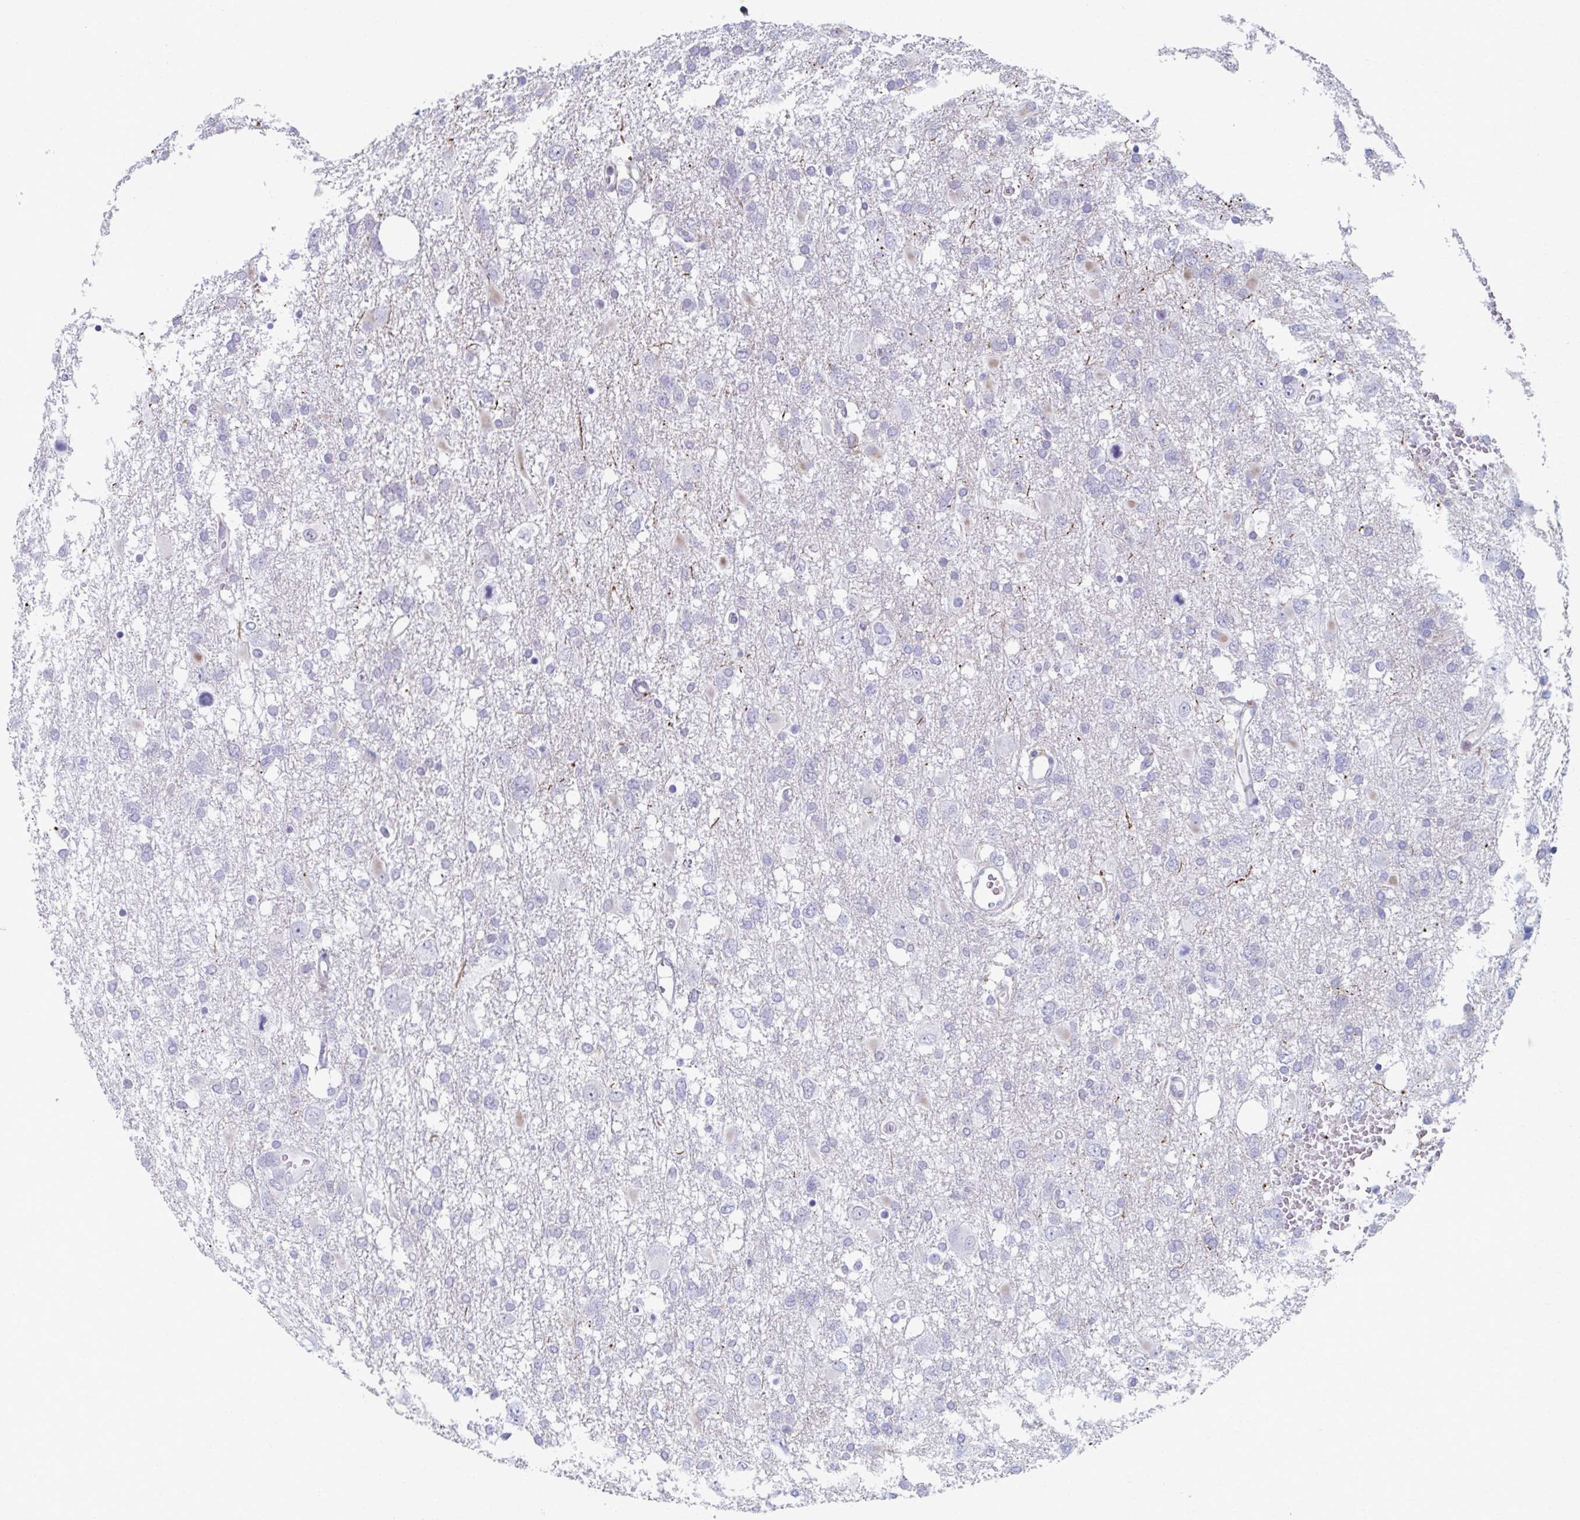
{"staining": {"intensity": "negative", "quantity": "none", "location": "none"}, "tissue": "glioma", "cell_type": "Tumor cells", "image_type": "cancer", "snomed": [{"axis": "morphology", "description": "Glioma, malignant, High grade"}, {"axis": "topography", "description": "Brain"}], "caption": "Tumor cells are negative for protein expression in human malignant high-grade glioma.", "gene": "ABHD16B", "patient": {"sex": "male", "age": 61}}